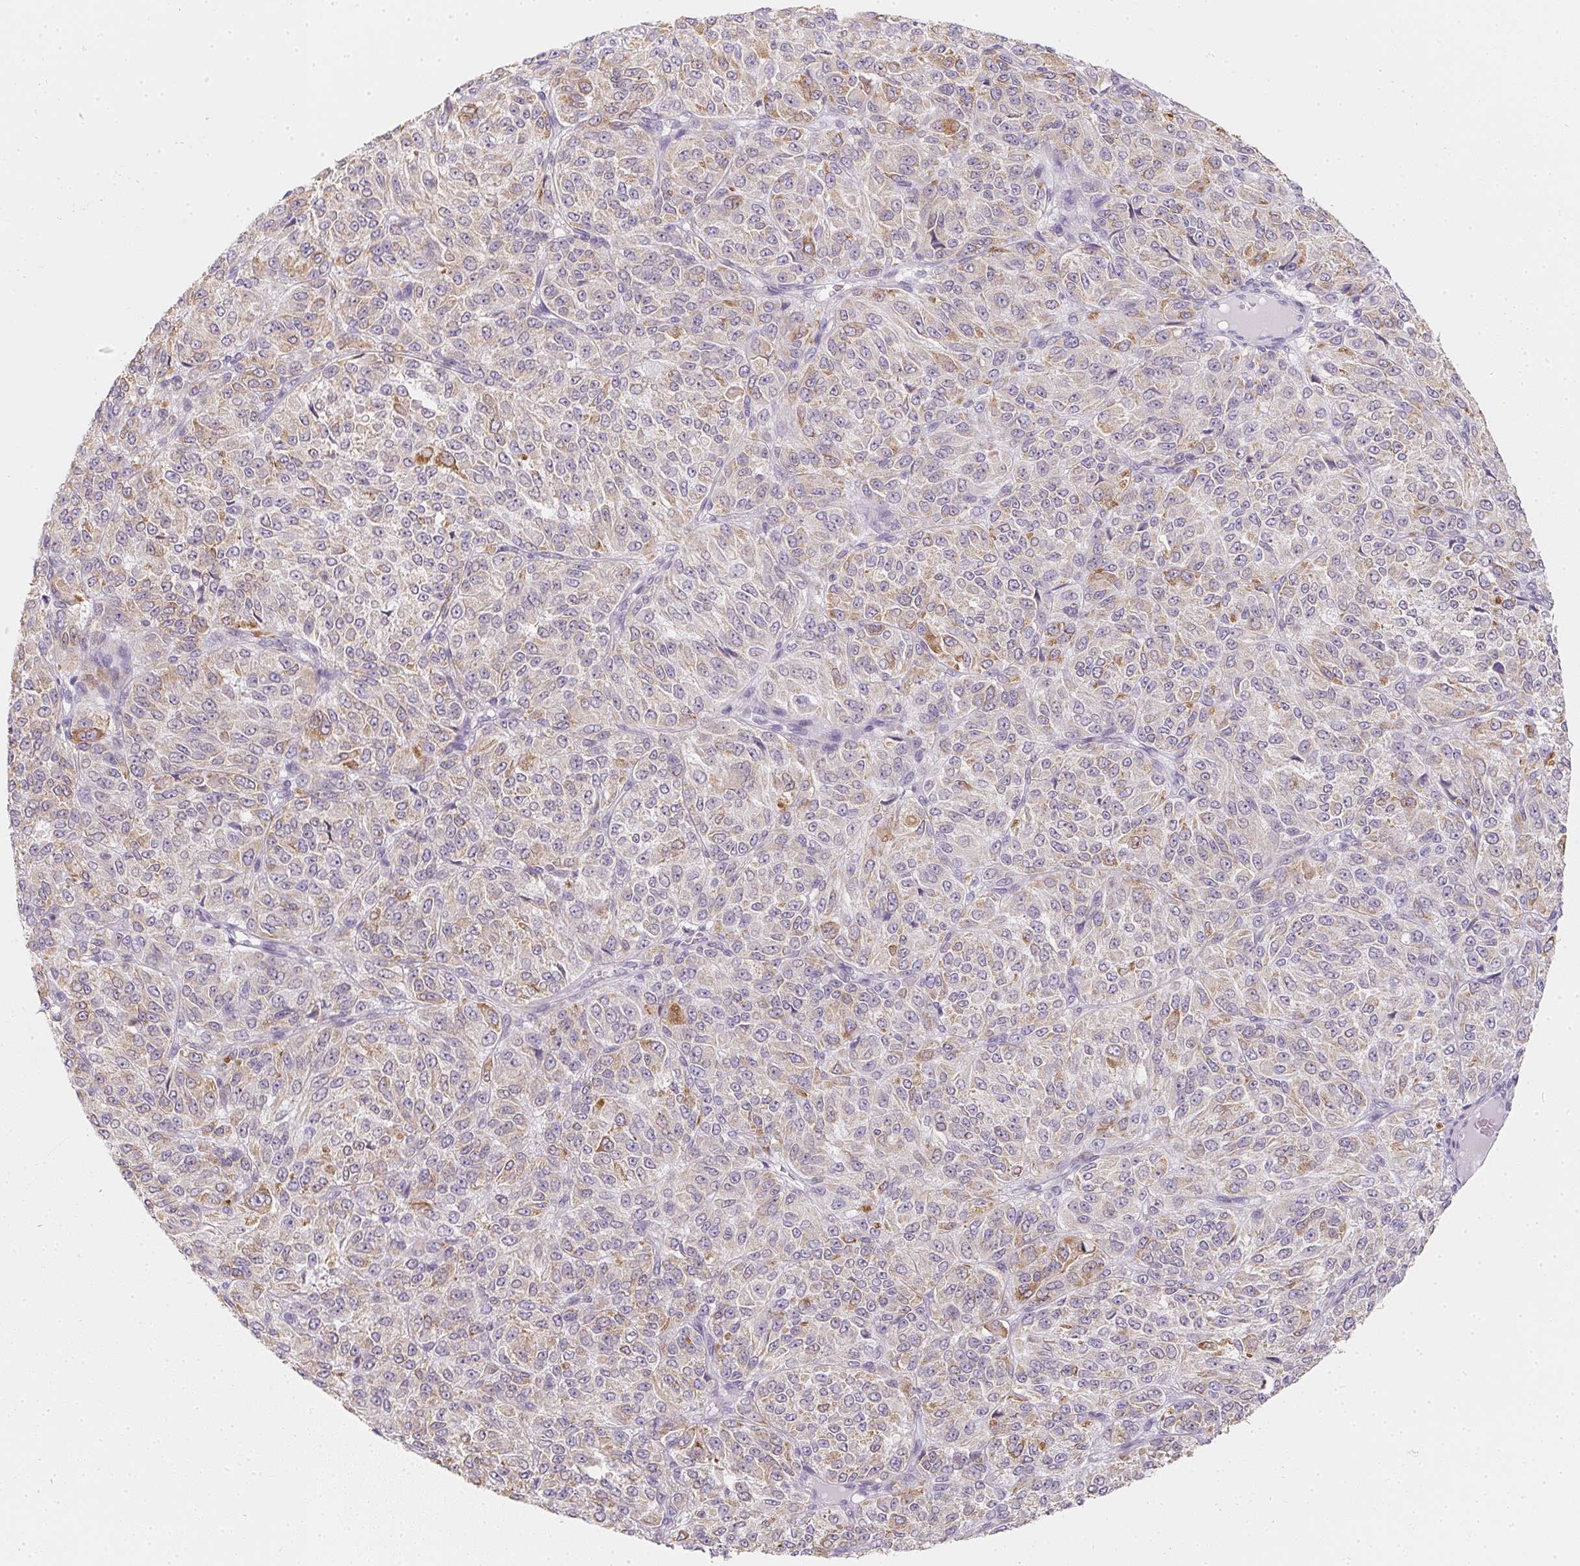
{"staining": {"intensity": "weak", "quantity": "25%-75%", "location": "cytoplasmic/membranous"}, "tissue": "melanoma", "cell_type": "Tumor cells", "image_type": "cancer", "snomed": [{"axis": "morphology", "description": "Malignant melanoma, Metastatic site"}, {"axis": "topography", "description": "Brain"}], "caption": "IHC photomicrograph of neoplastic tissue: melanoma stained using immunohistochemistry (IHC) displays low levels of weak protein expression localized specifically in the cytoplasmic/membranous of tumor cells, appearing as a cytoplasmic/membranous brown color.", "gene": "SOAT1", "patient": {"sex": "female", "age": 56}}